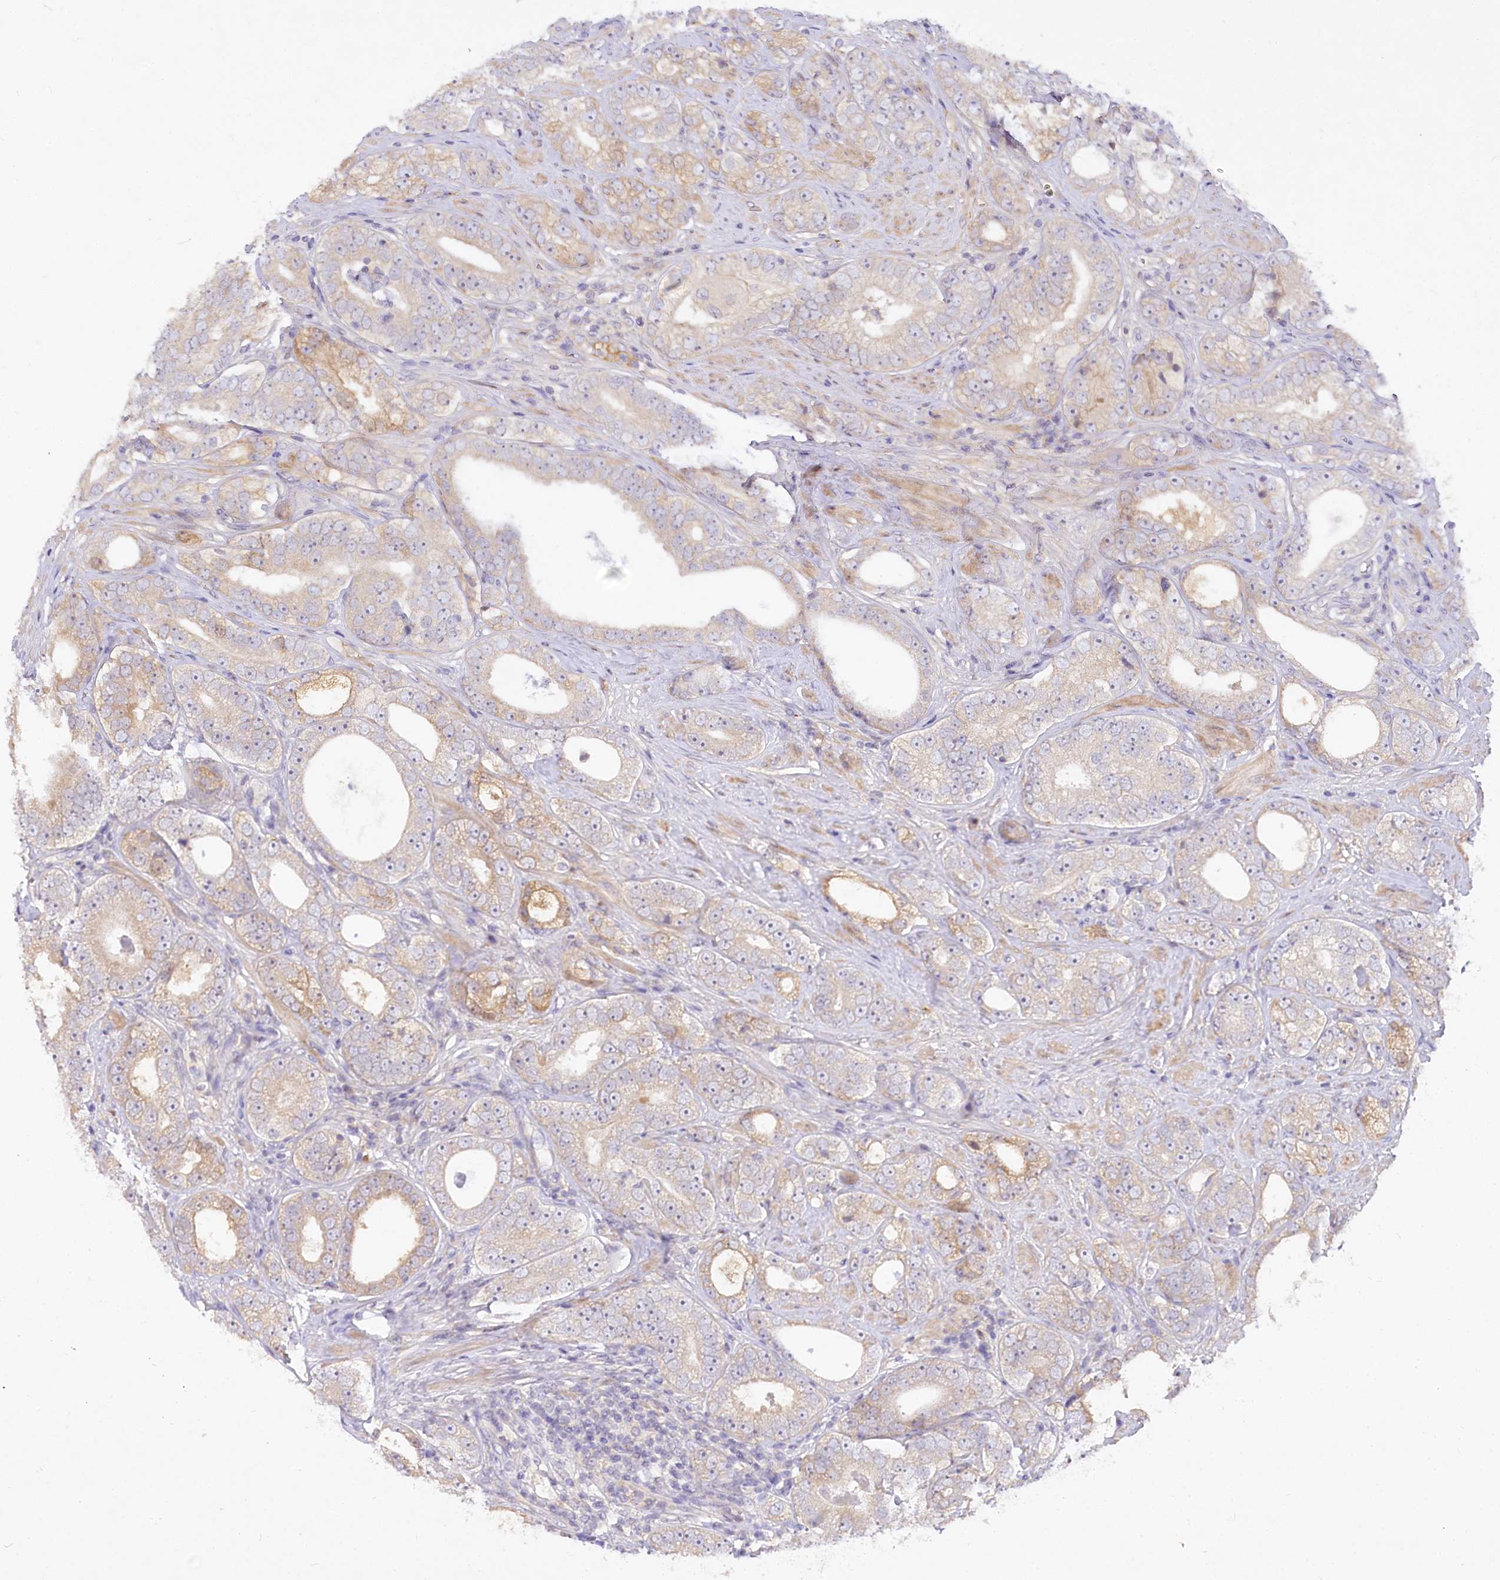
{"staining": {"intensity": "weak", "quantity": "25%-75%", "location": "cytoplasmic/membranous"}, "tissue": "prostate cancer", "cell_type": "Tumor cells", "image_type": "cancer", "snomed": [{"axis": "morphology", "description": "Adenocarcinoma, High grade"}, {"axis": "topography", "description": "Prostate"}], "caption": "Prostate cancer (adenocarcinoma (high-grade)) stained with DAB IHC displays low levels of weak cytoplasmic/membranous expression in about 25%-75% of tumor cells.", "gene": "EFHC2", "patient": {"sex": "male", "age": 56}}